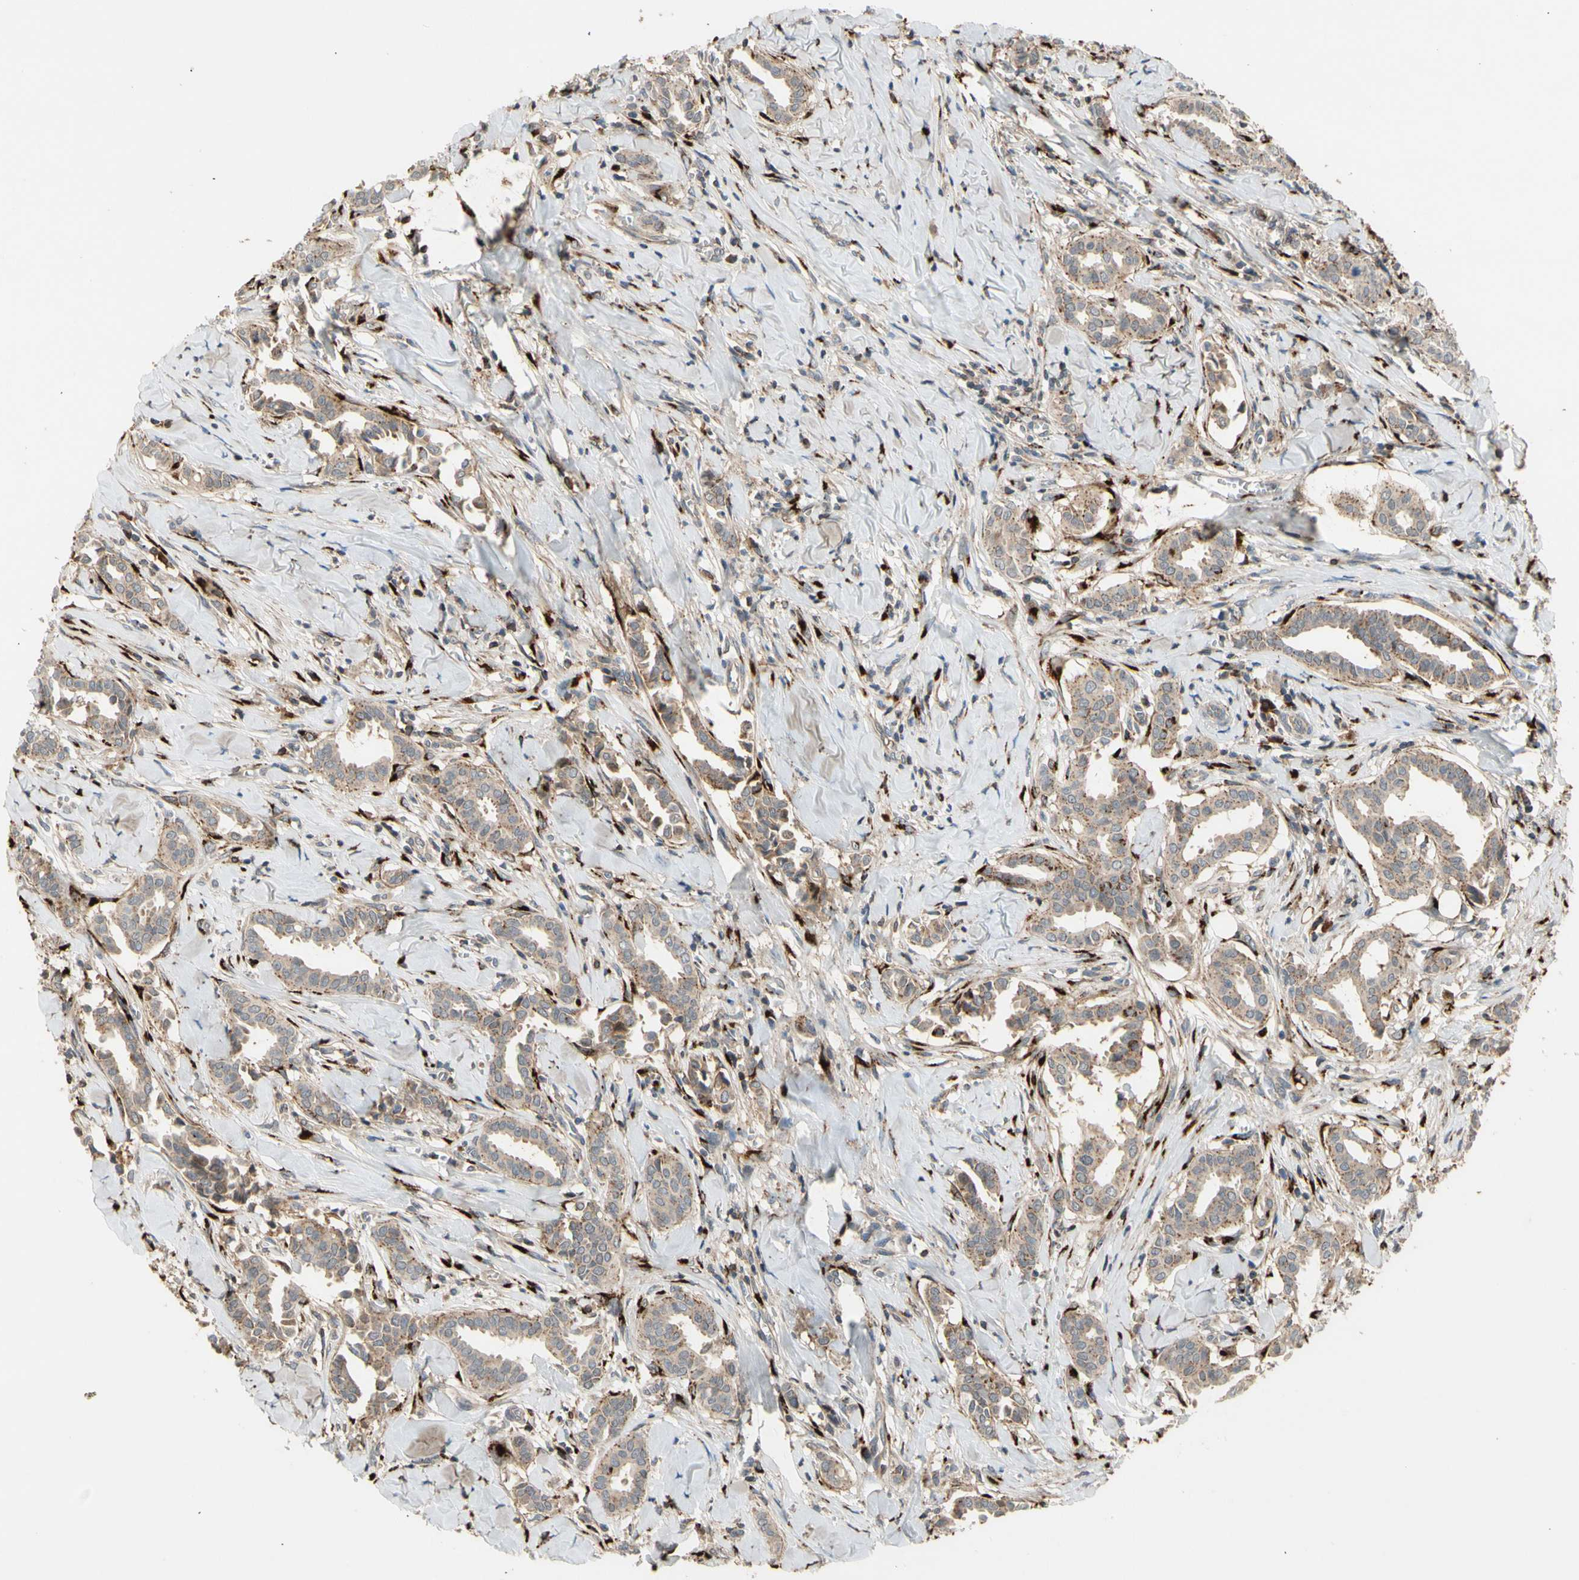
{"staining": {"intensity": "weak", "quantity": ">75%", "location": "cytoplasmic/membranous"}, "tissue": "head and neck cancer", "cell_type": "Tumor cells", "image_type": "cancer", "snomed": [{"axis": "morphology", "description": "Adenocarcinoma, NOS"}, {"axis": "topography", "description": "Salivary gland"}, {"axis": "topography", "description": "Head-Neck"}], "caption": "Immunohistochemistry (IHC) histopathology image of neoplastic tissue: head and neck adenocarcinoma stained using immunohistochemistry displays low levels of weak protein expression localized specifically in the cytoplasmic/membranous of tumor cells, appearing as a cytoplasmic/membranous brown color.", "gene": "GALNT5", "patient": {"sex": "female", "age": 59}}